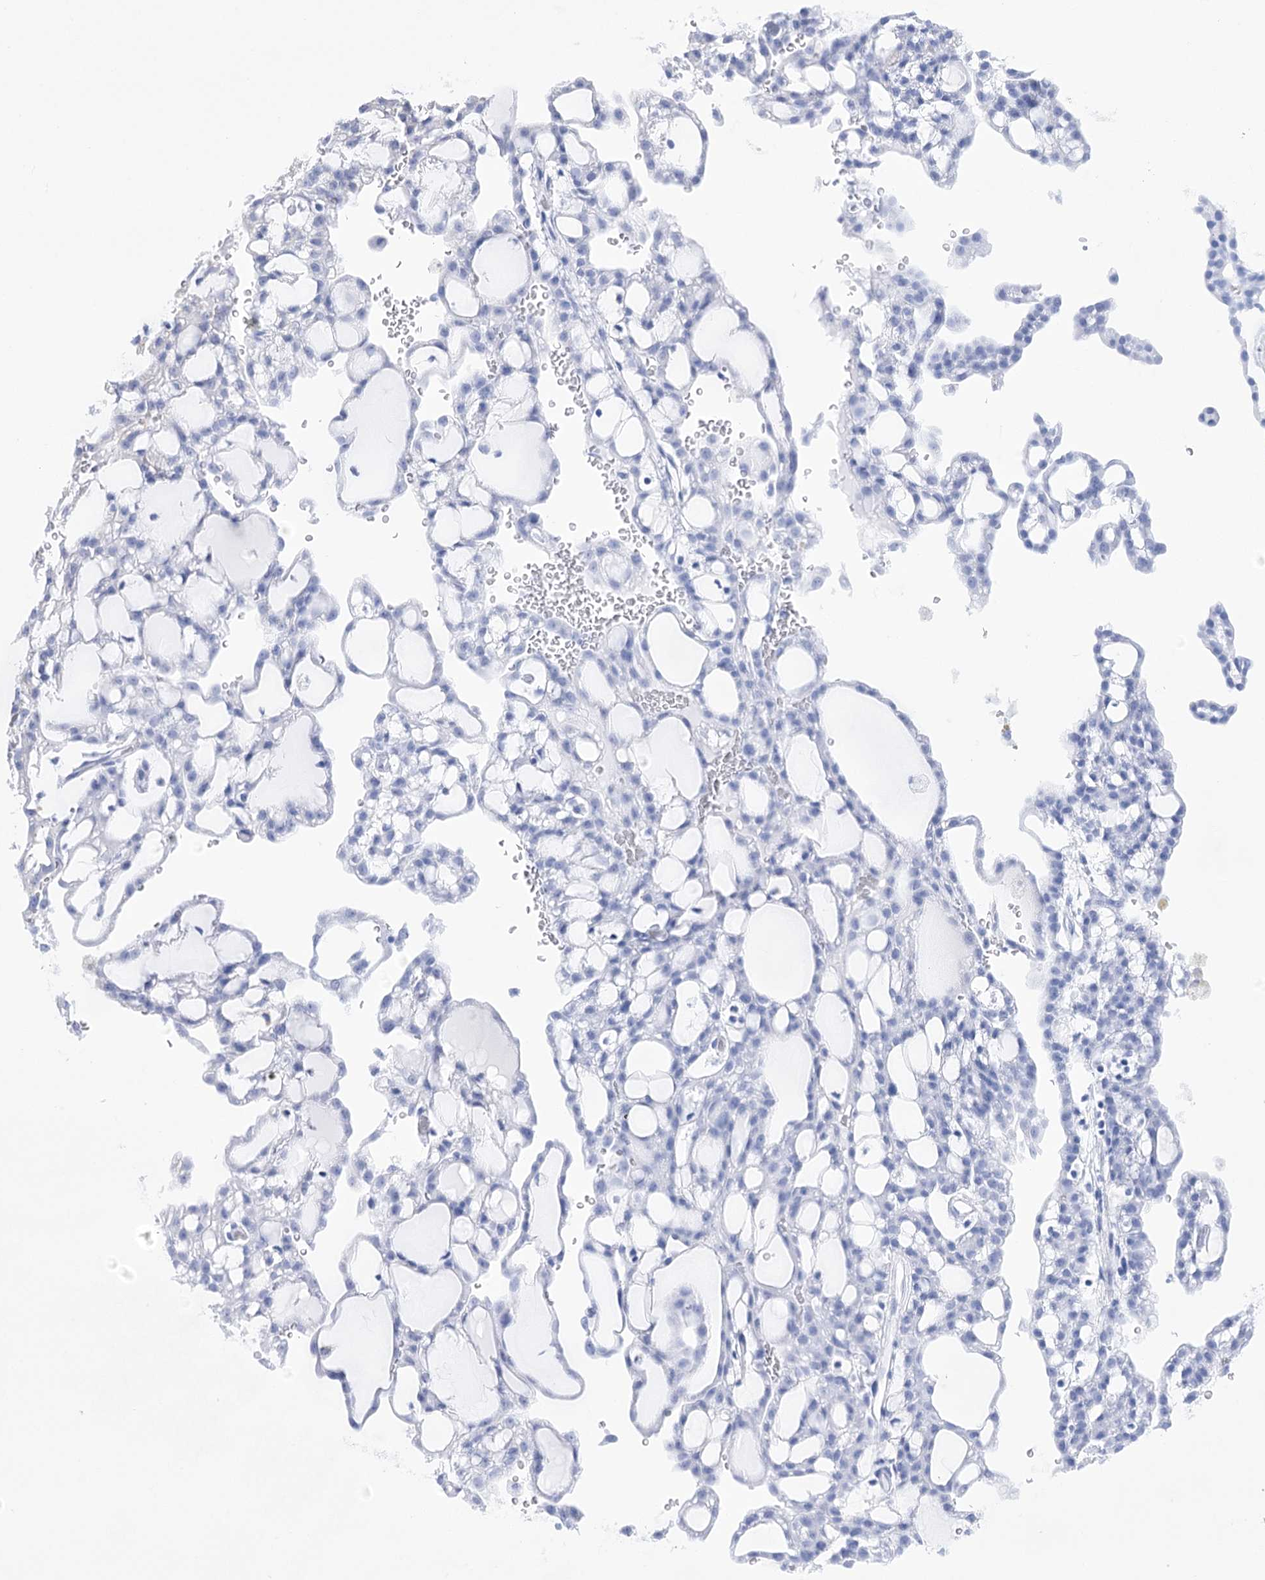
{"staining": {"intensity": "negative", "quantity": "none", "location": "none"}, "tissue": "renal cancer", "cell_type": "Tumor cells", "image_type": "cancer", "snomed": [{"axis": "morphology", "description": "Adenocarcinoma, NOS"}, {"axis": "topography", "description": "Kidney"}], "caption": "An image of human adenocarcinoma (renal) is negative for staining in tumor cells. (Immunohistochemistry, brightfield microscopy, high magnification).", "gene": "SIAE", "patient": {"sex": "male", "age": 63}}